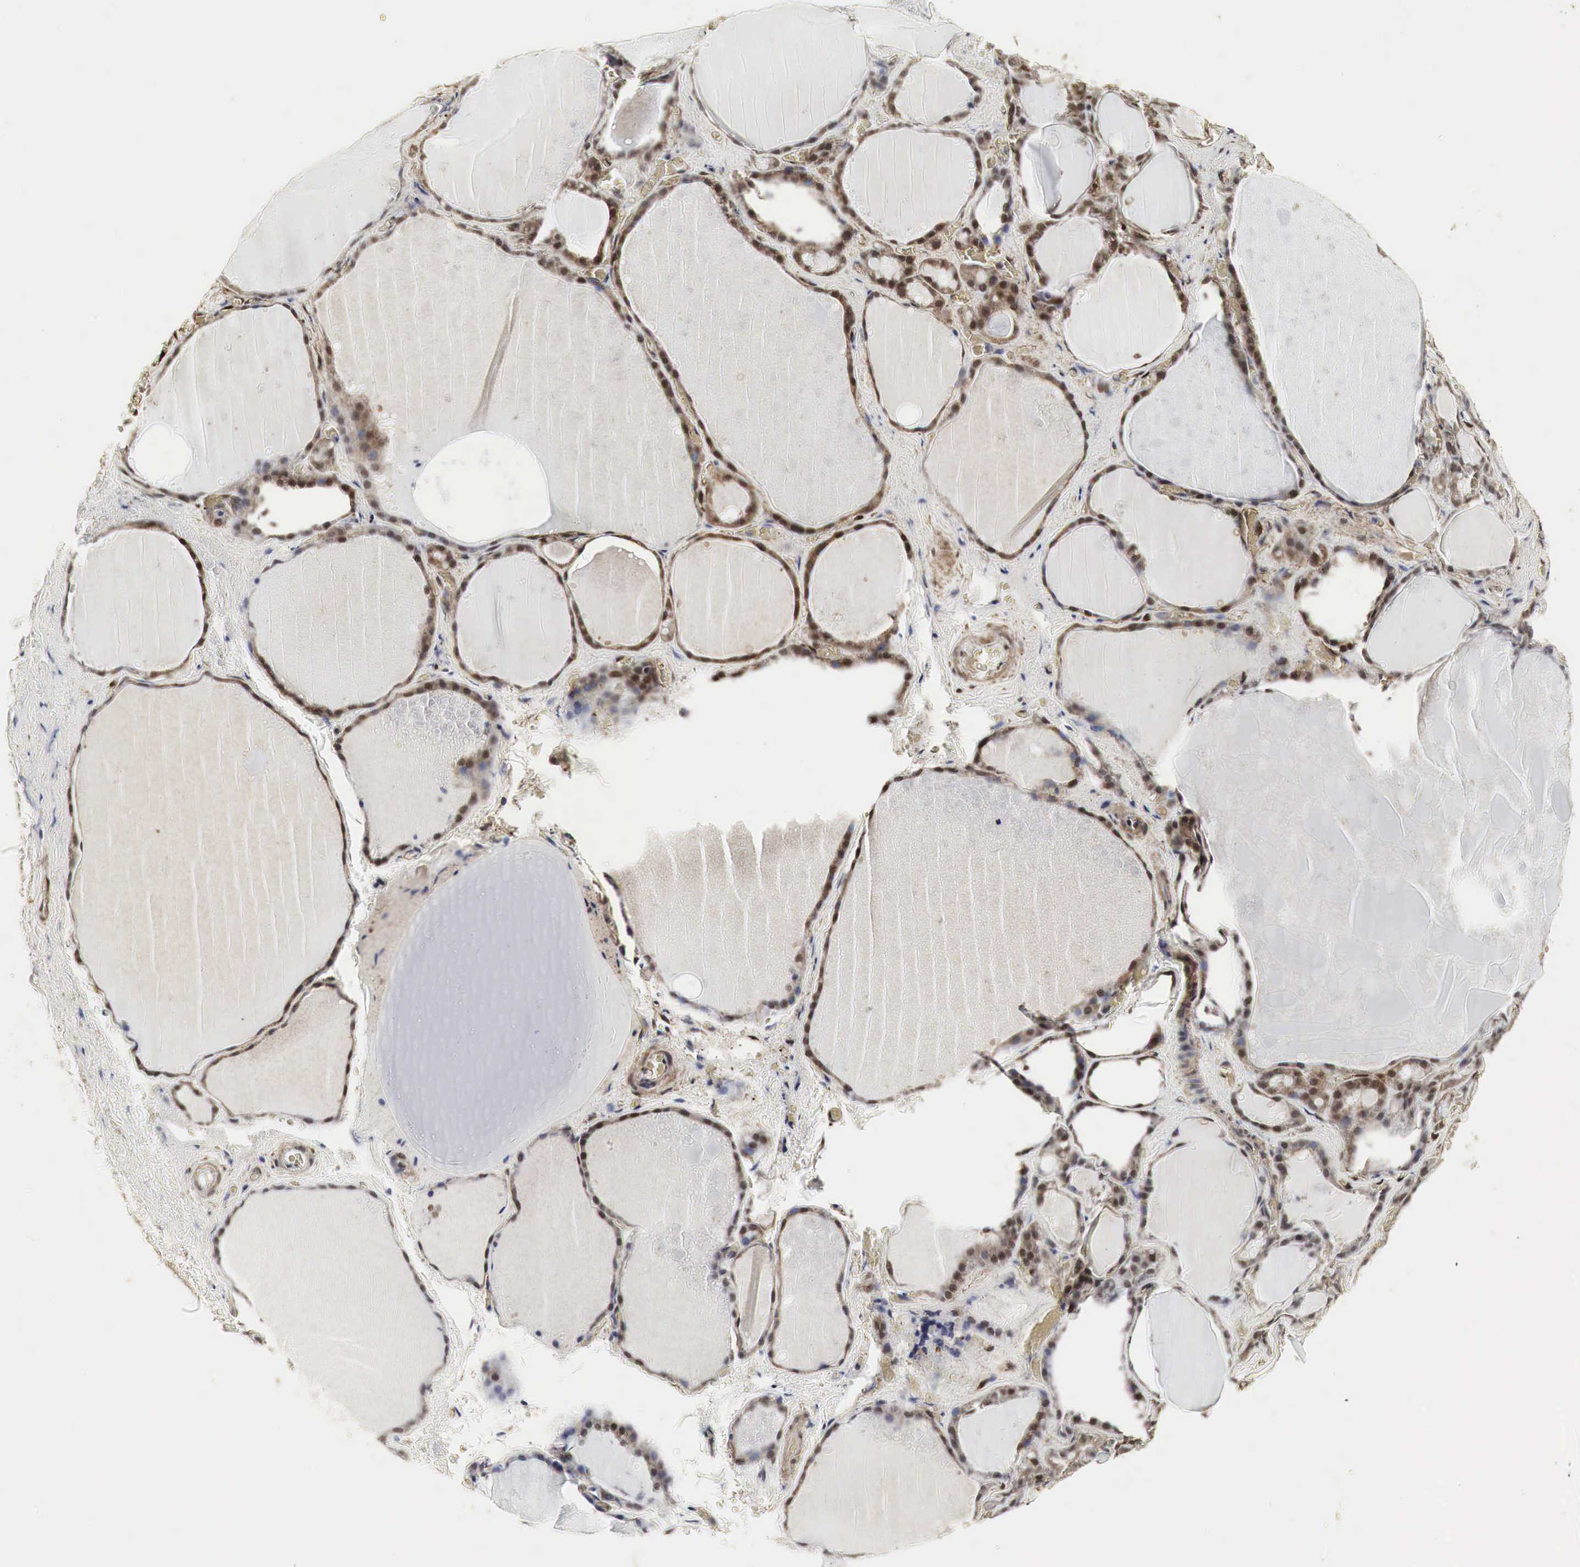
{"staining": {"intensity": "moderate", "quantity": "25%-75%", "location": "nuclear"}, "tissue": "thyroid gland", "cell_type": "Glandular cells", "image_type": "normal", "snomed": [{"axis": "morphology", "description": "Normal tissue, NOS"}, {"axis": "topography", "description": "Thyroid gland"}], "caption": "The histopathology image shows immunohistochemical staining of unremarkable thyroid gland. There is moderate nuclear expression is identified in about 25%-75% of glandular cells.", "gene": "SPIN1", "patient": {"sex": "male", "age": 76}}